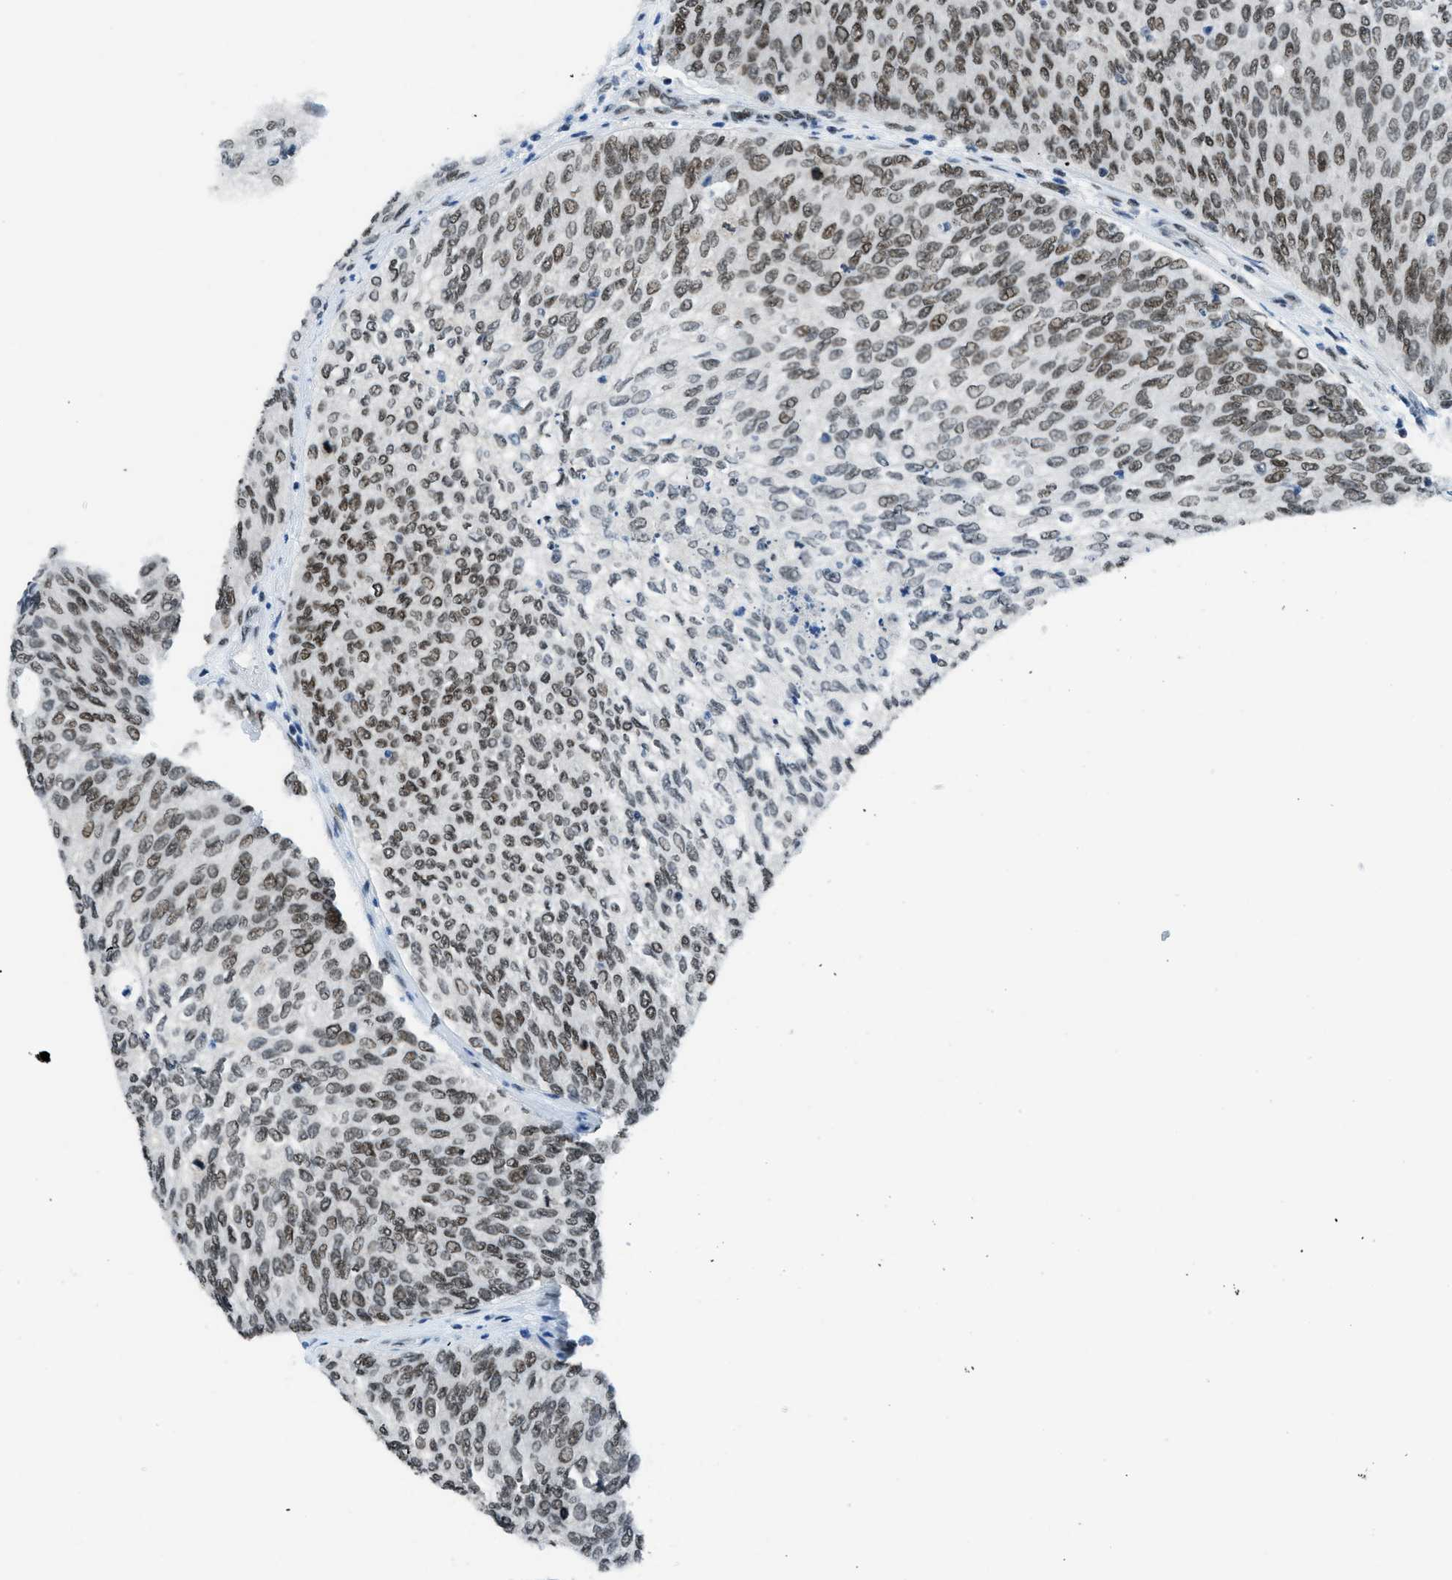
{"staining": {"intensity": "moderate", "quantity": ">75%", "location": "nuclear"}, "tissue": "urothelial cancer", "cell_type": "Tumor cells", "image_type": "cancer", "snomed": [{"axis": "morphology", "description": "Urothelial carcinoma, Low grade"}, {"axis": "topography", "description": "Urinary bladder"}], "caption": "Immunohistochemical staining of human urothelial cancer shows medium levels of moderate nuclear protein positivity in approximately >75% of tumor cells. The staining was performed using DAB, with brown indicating positive protein expression. Nuclei are stained blue with hematoxylin.", "gene": "GATAD2B", "patient": {"sex": "female", "age": 79}}